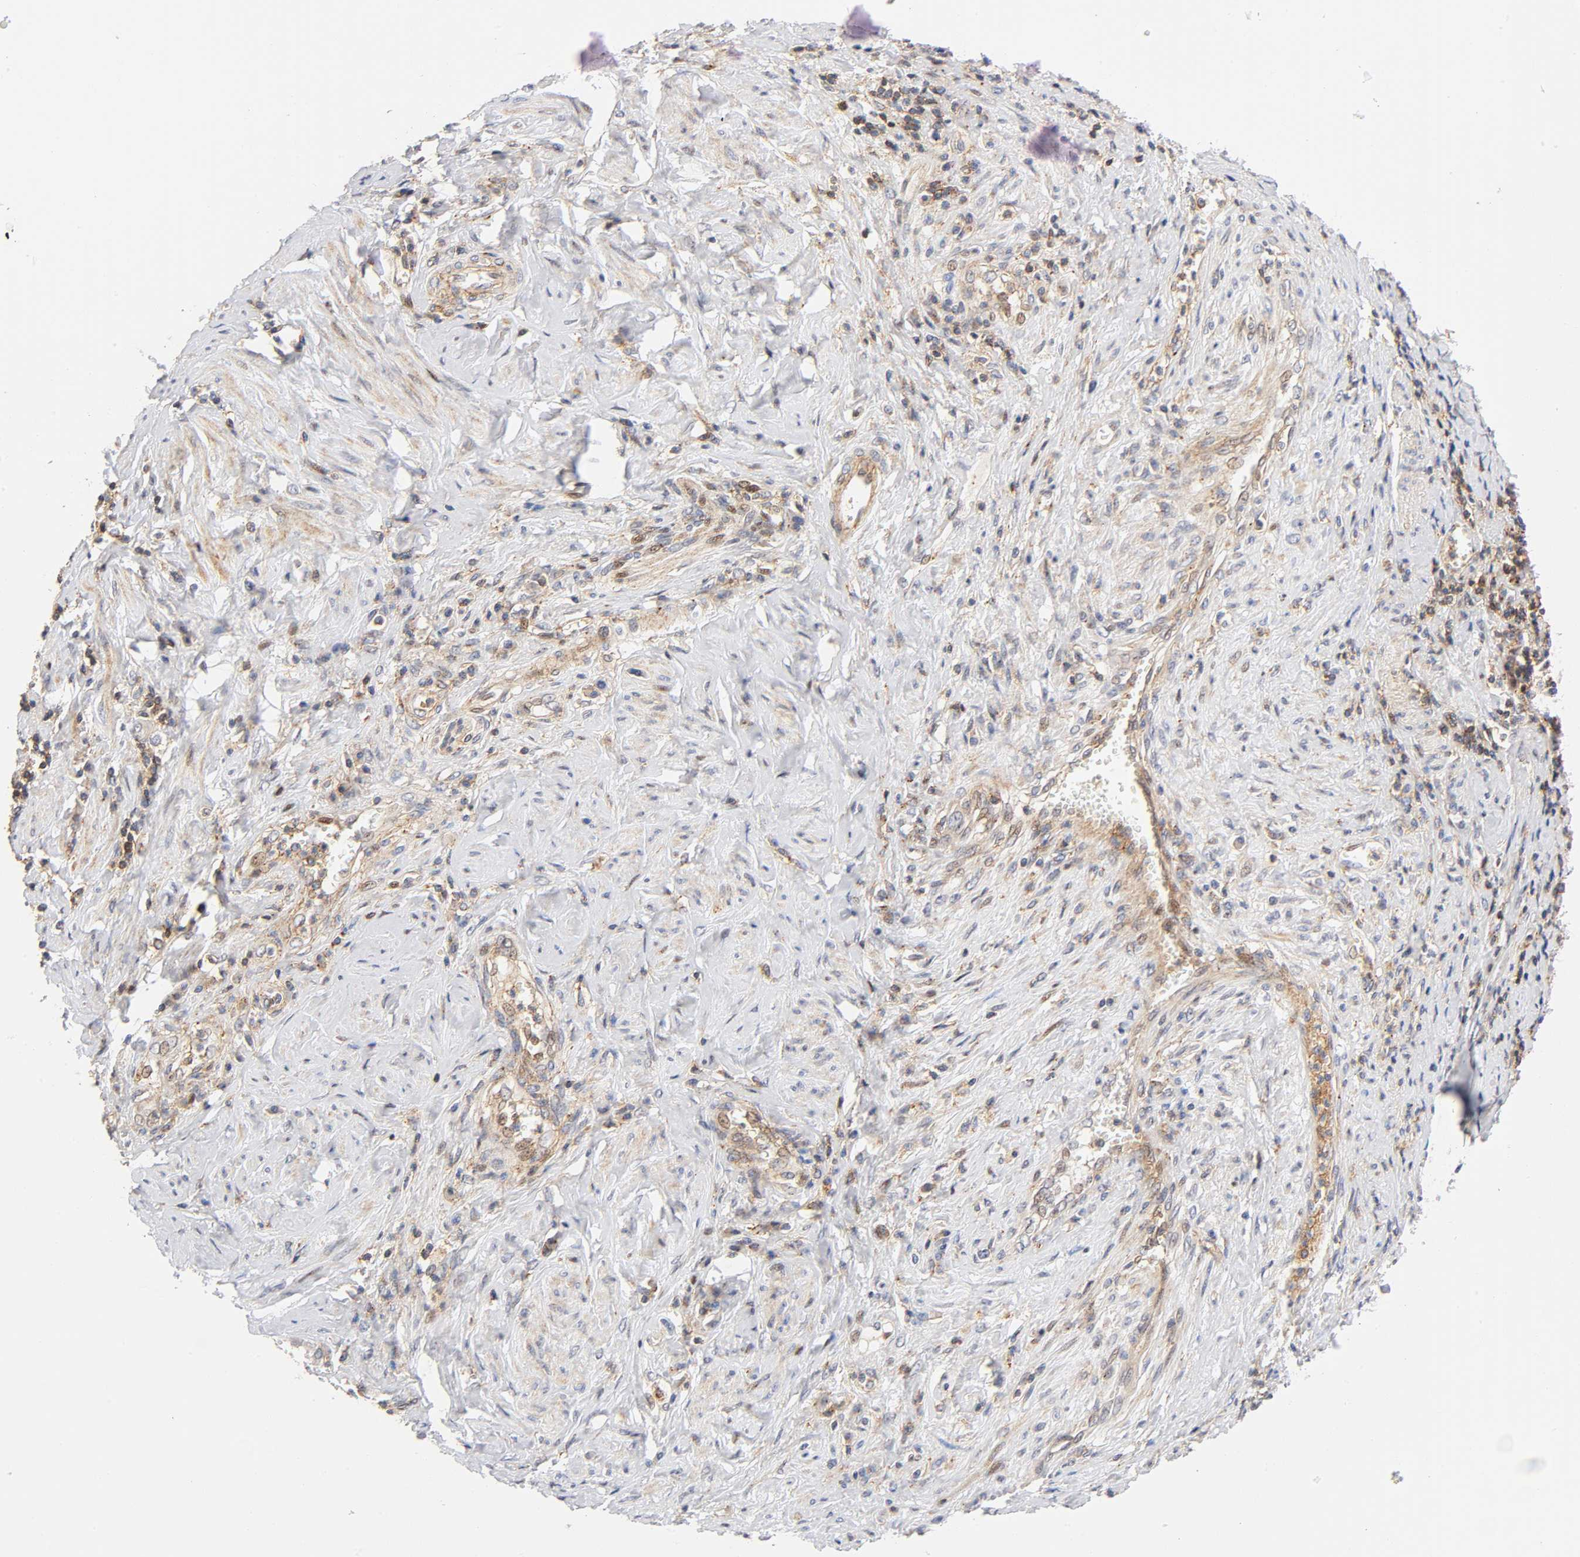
{"staining": {"intensity": "weak", "quantity": "25%-75%", "location": "cytoplasmic/membranous"}, "tissue": "cervical cancer", "cell_type": "Tumor cells", "image_type": "cancer", "snomed": [{"axis": "morphology", "description": "Squamous cell carcinoma, NOS"}, {"axis": "topography", "description": "Cervix"}], "caption": "A micrograph of human cervical squamous cell carcinoma stained for a protein demonstrates weak cytoplasmic/membranous brown staining in tumor cells. Nuclei are stained in blue.", "gene": "ANXA7", "patient": {"sex": "female", "age": 53}}